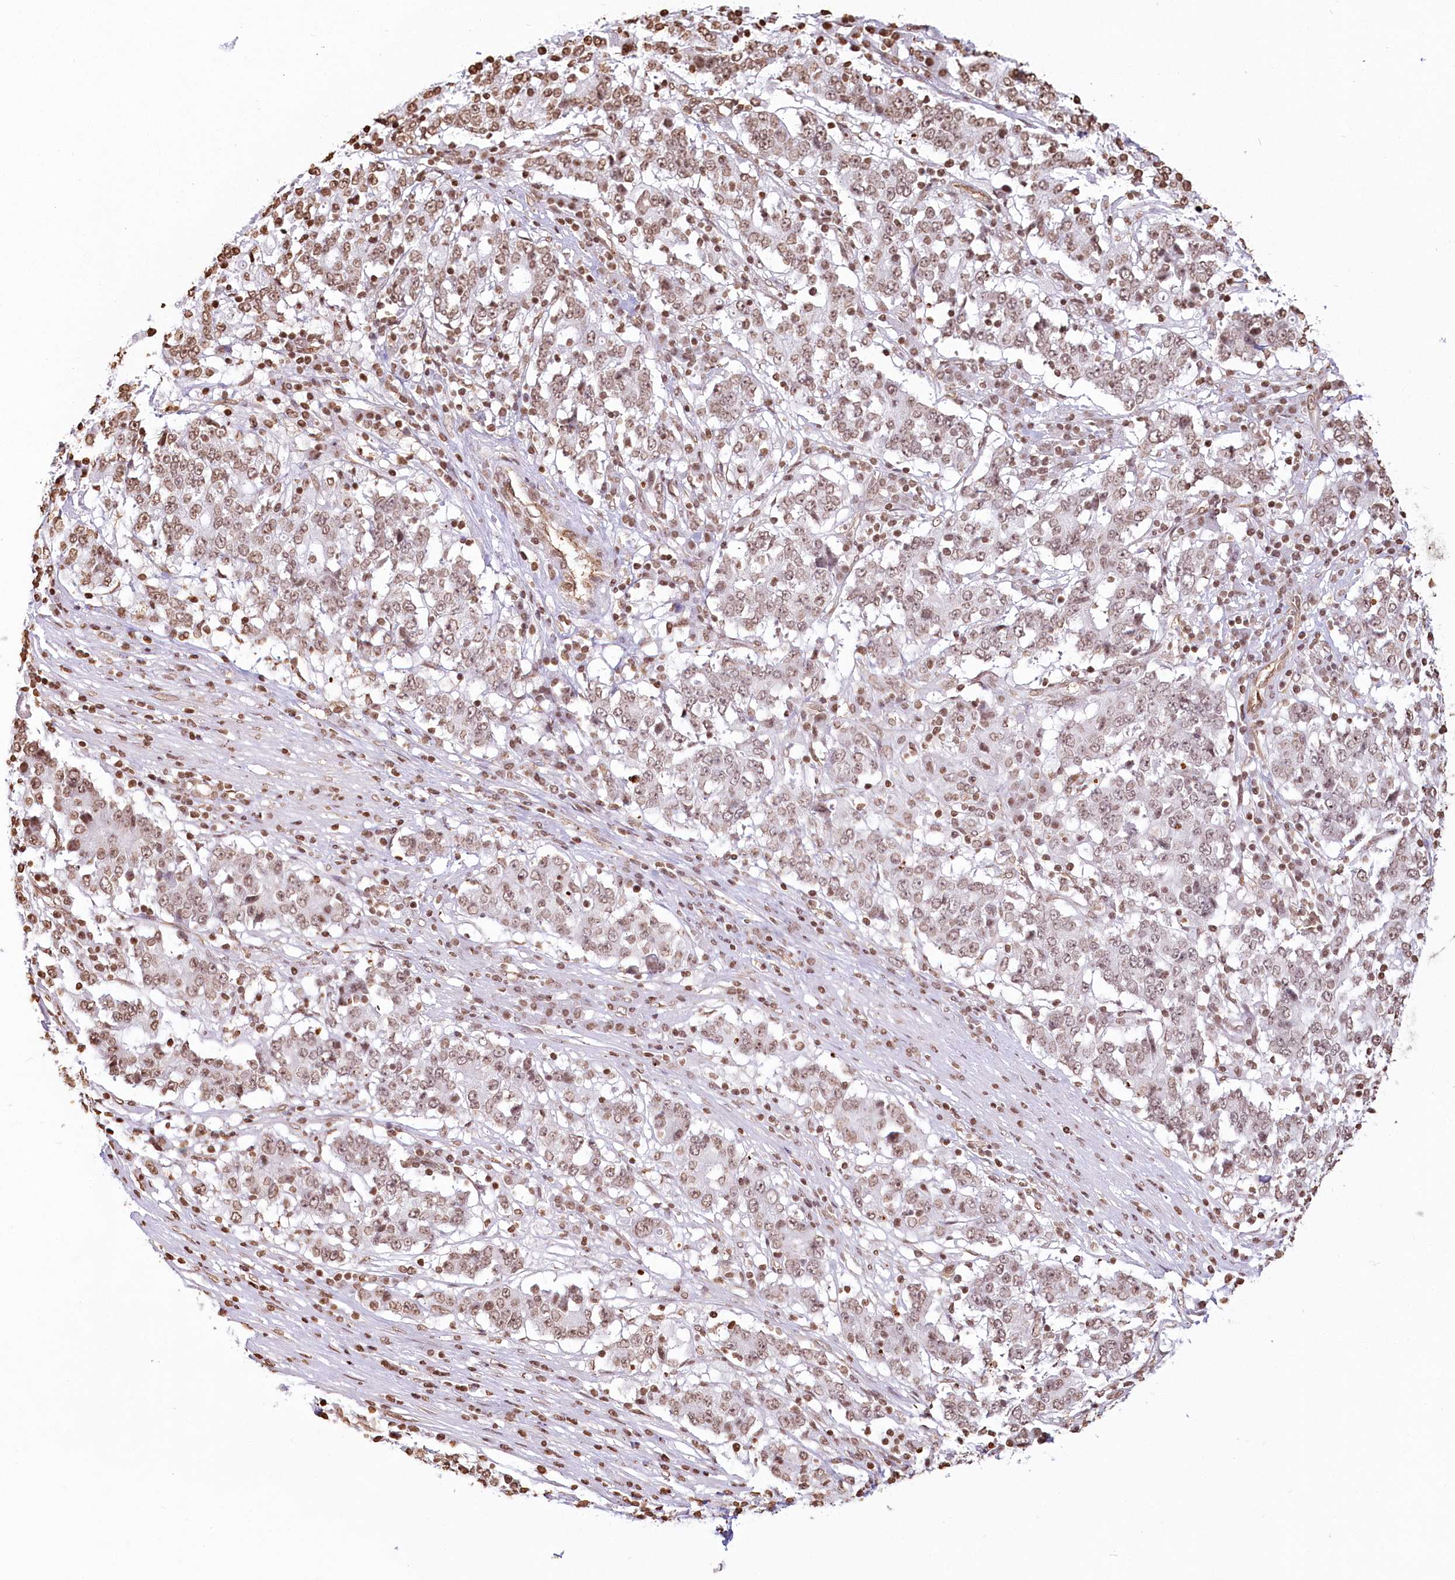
{"staining": {"intensity": "moderate", "quantity": ">75%", "location": "nuclear"}, "tissue": "stomach cancer", "cell_type": "Tumor cells", "image_type": "cancer", "snomed": [{"axis": "morphology", "description": "Adenocarcinoma, NOS"}, {"axis": "topography", "description": "Stomach"}], "caption": "Human stomach adenocarcinoma stained with a brown dye exhibits moderate nuclear positive expression in about >75% of tumor cells.", "gene": "FAM13A", "patient": {"sex": "male", "age": 59}}